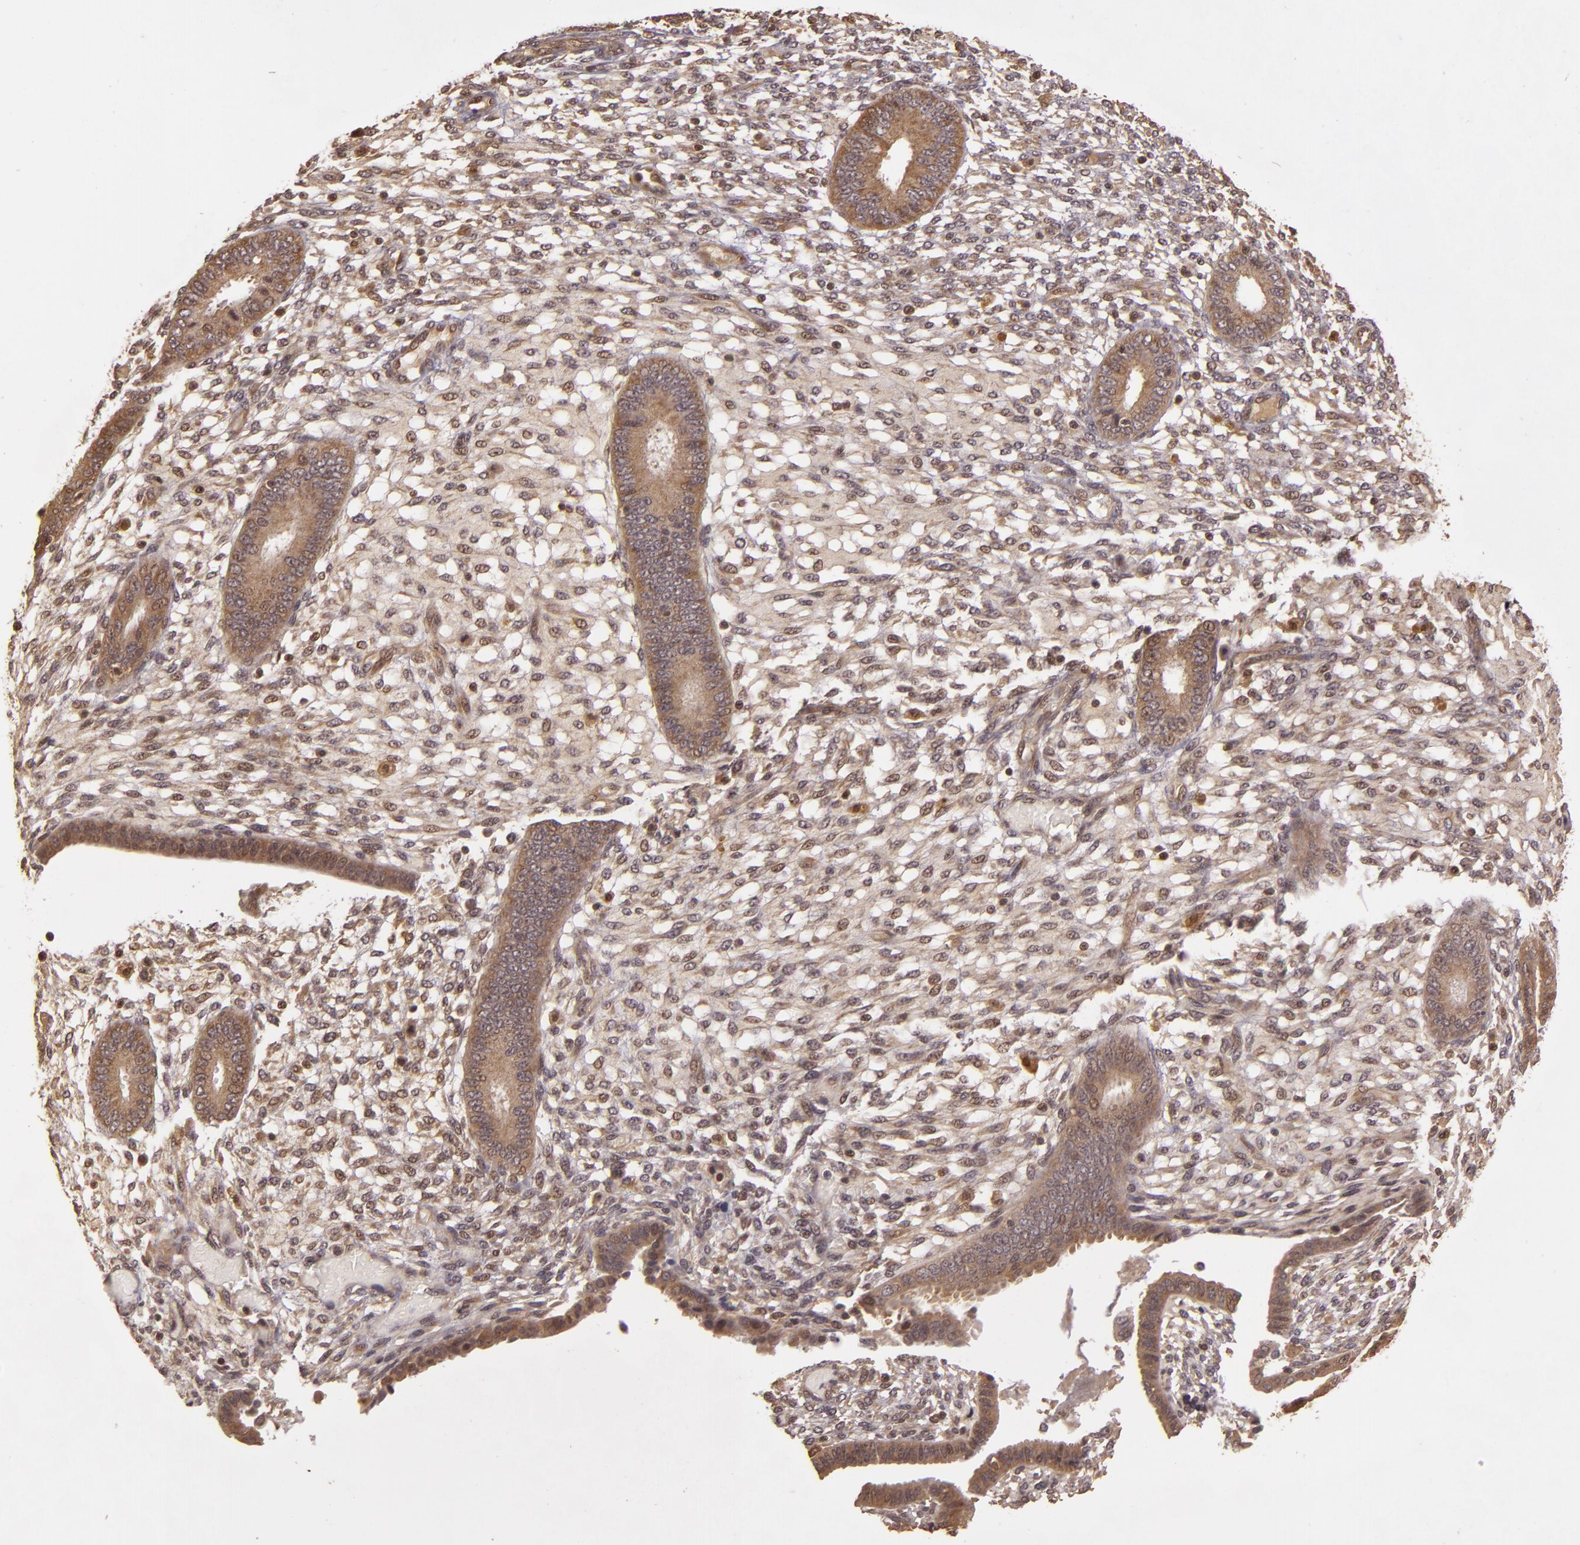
{"staining": {"intensity": "moderate", "quantity": "25%-75%", "location": "nuclear"}, "tissue": "endometrium", "cell_type": "Cells in endometrial stroma", "image_type": "normal", "snomed": [{"axis": "morphology", "description": "Normal tissue, NOS"}, {"axis": "topography", "description": "Endometrium"}], "caption": "The micrograph demonstrates immunohistochemical staining of benign endometrium. There is moderate nuclear expression is identified in approximately 25%-75% of cells in endometrial stroma.", "gene": "TXNRD2", "patient": {"sex": "female", "age": 42}}